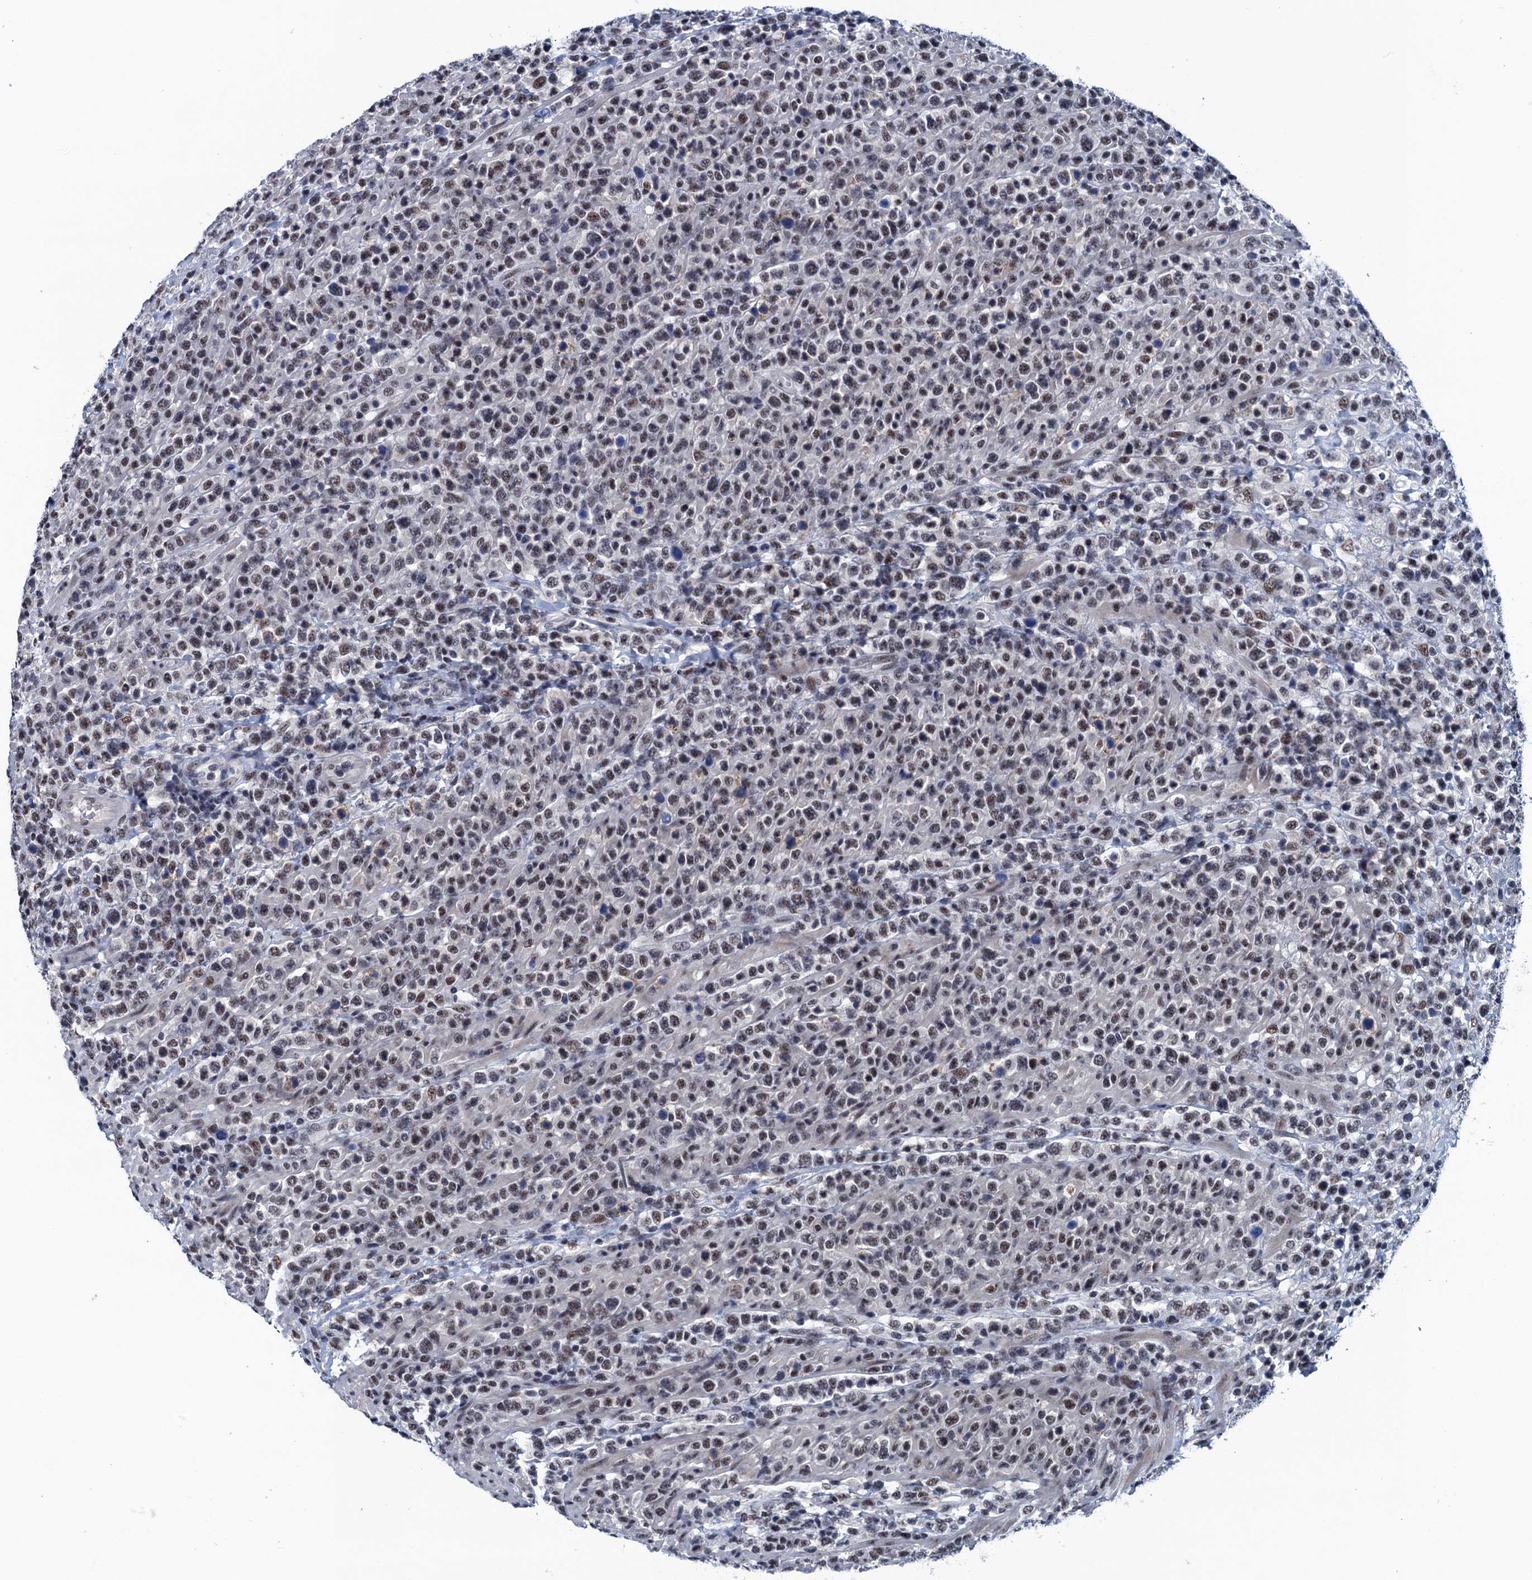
{"staining": {"intensity": "moderate", "quantity": "25%-75%", "location": "nuclear"}, "tissue": "lymphoma", "cell_type": "Tumor cells", "image_type": "cancer", "snomed": [{"axis": "morphology", "description": "Malignant lymphoma, non-Hodgkin's type, High grade"}, {"axis": "topography", "description": "Colon"}], "caption": "Protein staining displays moderate nuclear staining in about 25%-75% of tumor cells in lymphoma.", "gene": "FNBP4", "patient": {"sex": "female", "age": 53}}